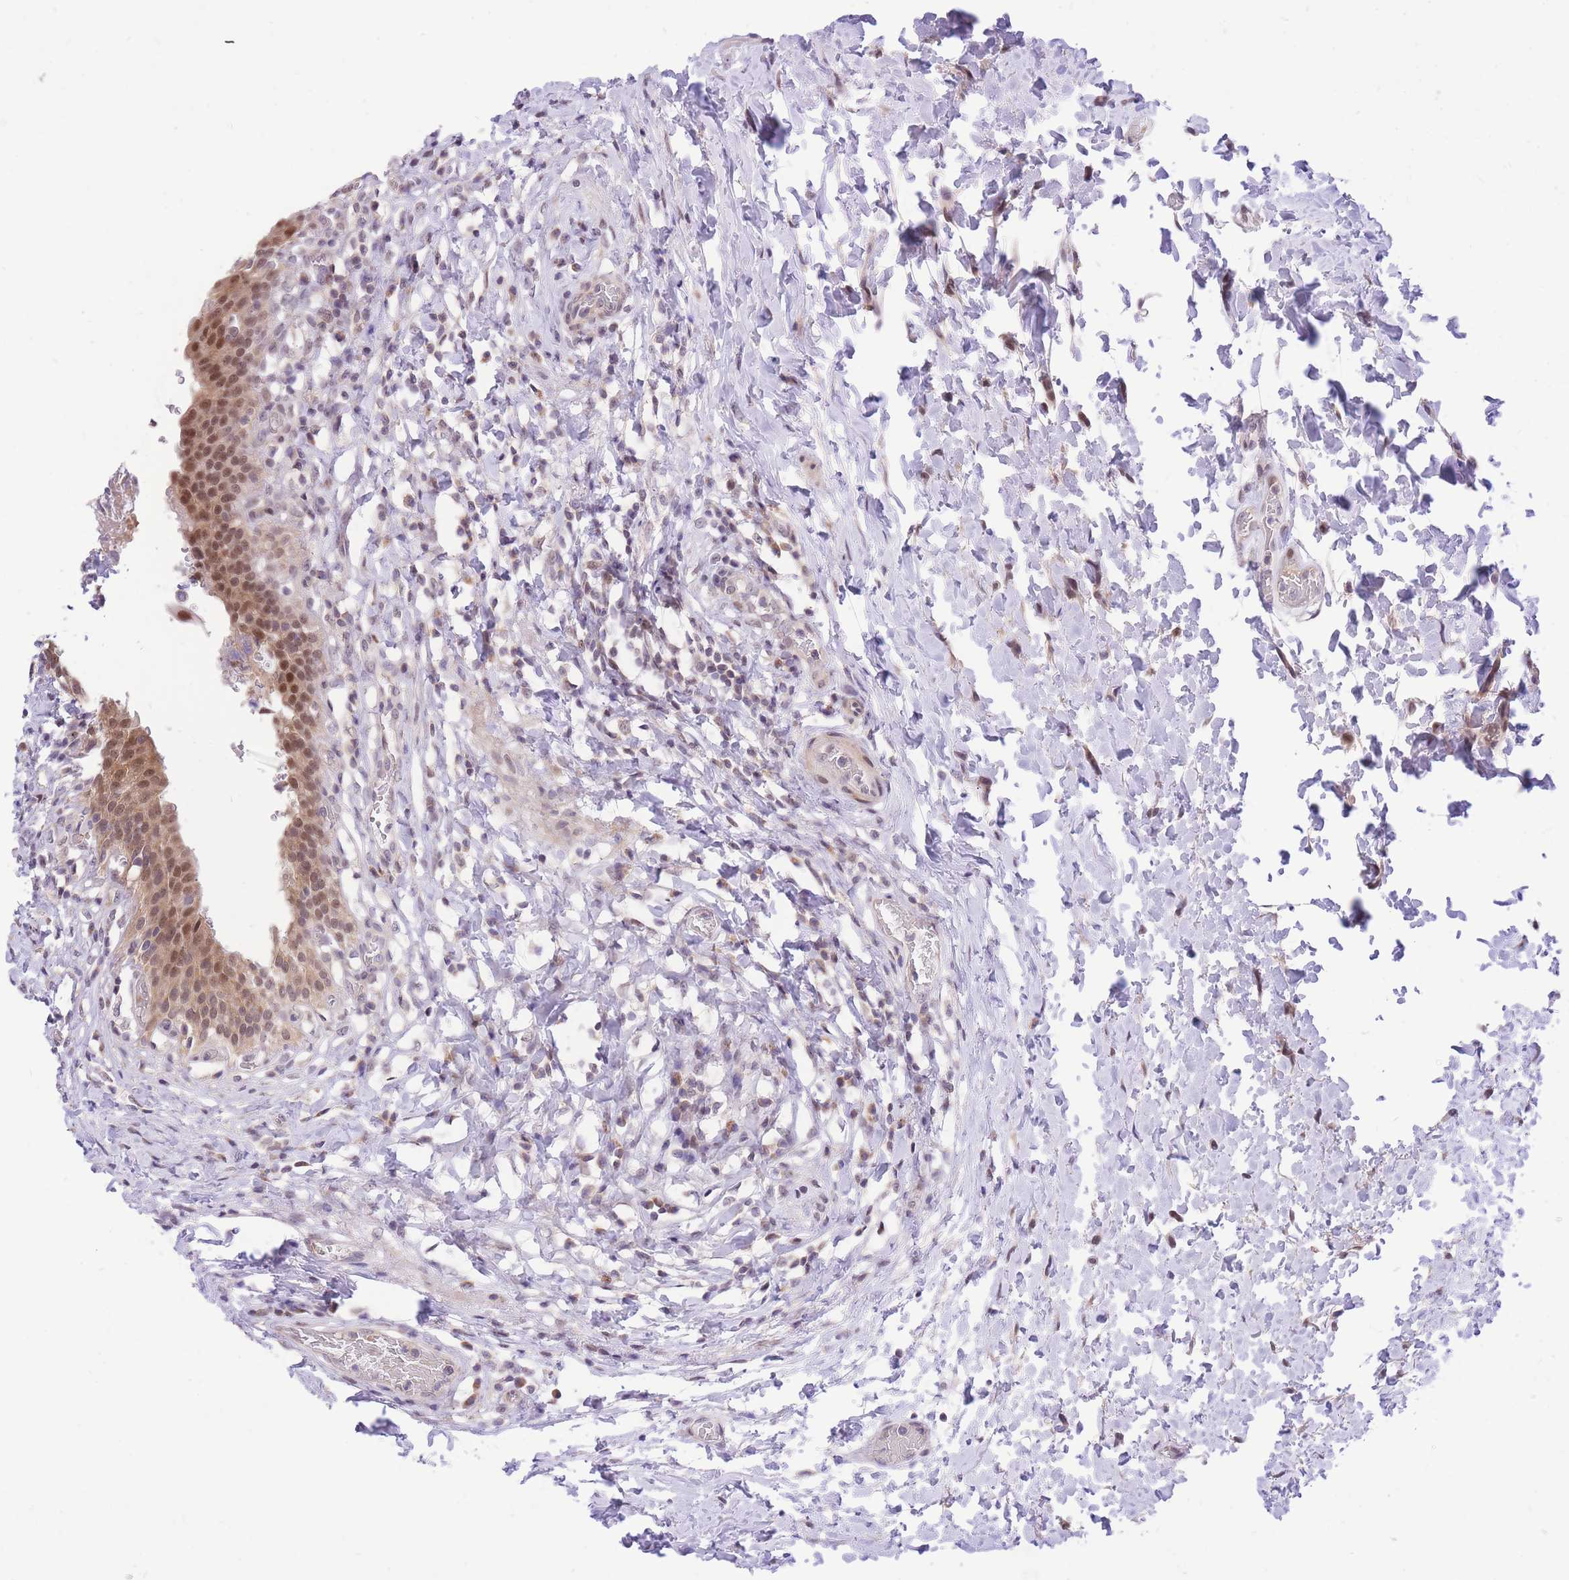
{"staining": {"intensity": "moderate", "quantity": ">75%", "location": "cytoplasmic/membranous,nuclear"}, "tissue": "urinary bladder", "cell_type": "Urothelial cells", "image_type": "normal", "snomed": [{"axis": "morphology", "description": "Normal tissue, NOS"}, {"axis": "morphology", "description": "Inflammation, NOS"}, {"axis": "topography", "description": "Urinary bladder"}], "caption": "Urinary bladder stained with DAB immunohistochemistry exhibits medium levels of moderate cytoplasmic/membranous,nuclear positivity in approximately >75% of urothelial cells.", "gene": "MINDY2", "patient": {"sex": "male", "age": 64}}